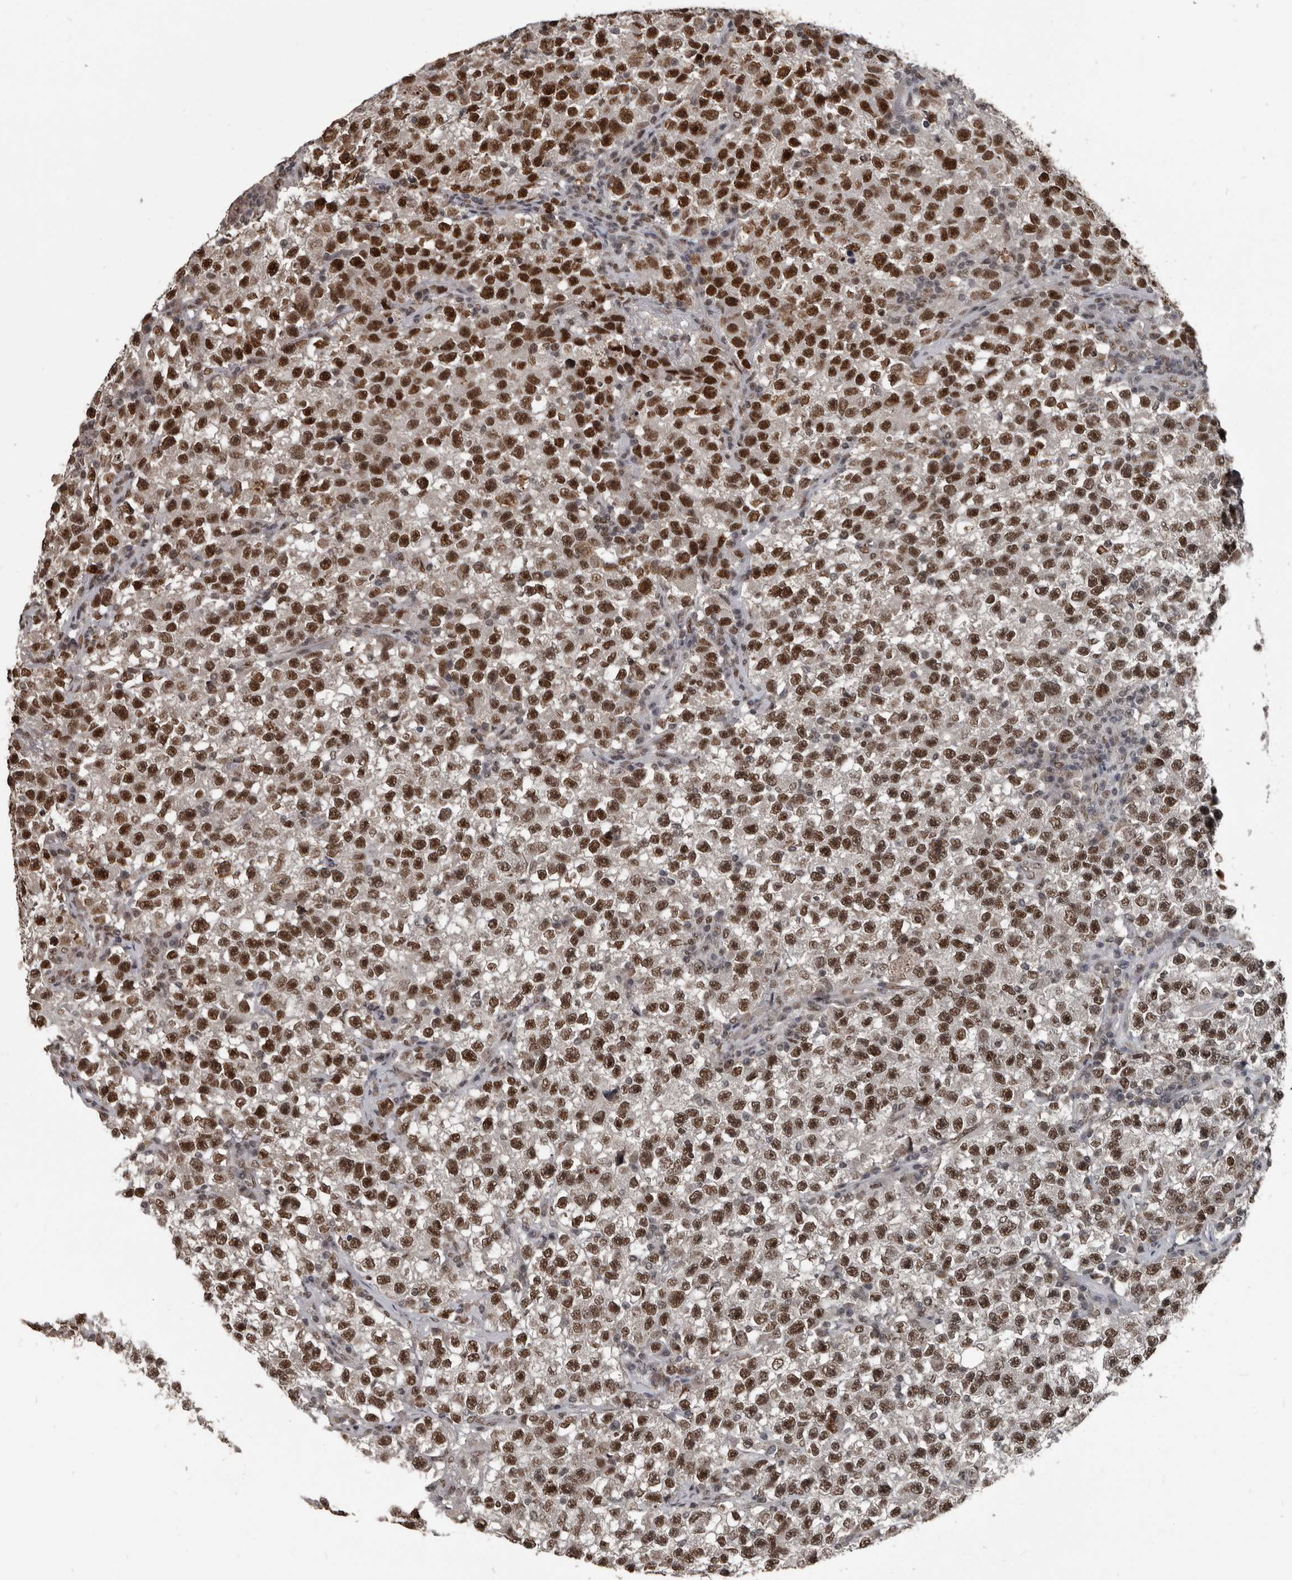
{"staining": {"intensity": "strong", "quantity": ">75%", "location": "nuclear"}, "tissue": "testis cancer", "cell_type": "Tumor cells", "image_type": "cancer", "snomed": [{"axis": "morphology", "description": "Seminoma, NOS"}, {"axis": "topography", "description": "Testis"}], "caption": "Protein expression analysis of human testis cancer (seminoma) reveals strong nuclear expression in about >75% of tumor cells.", "gene": "CHD1L", "patient": {"sex": "male", "age": 22}}